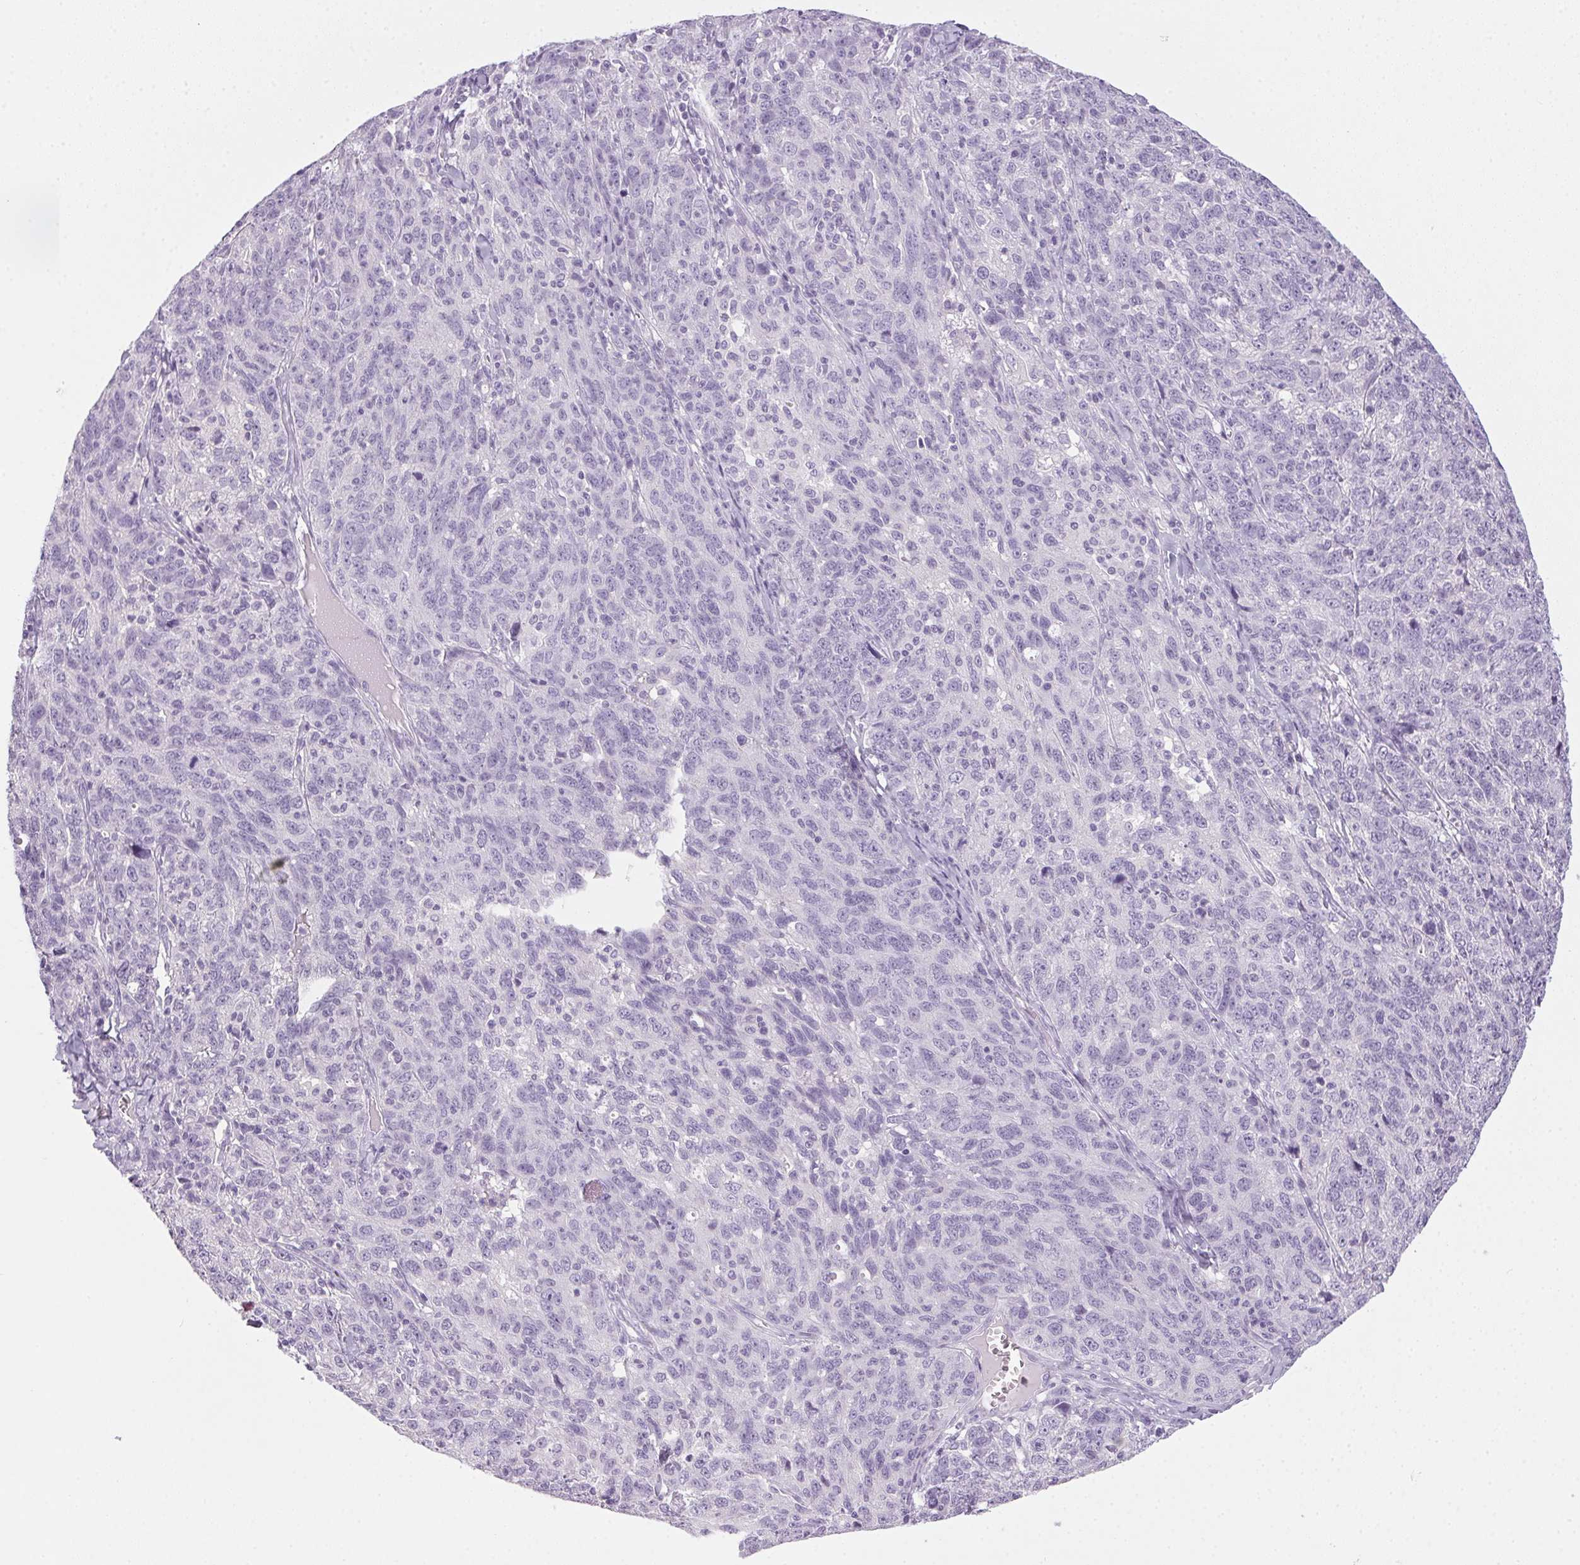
{"staining": {"intensity": "negative", "quantity": "none", "location": "none"}, "tissue": "ovarian cancer", "cell_type": "Tumor cells", "image_type": "cancer", "snomed": [{"axis": "morphology", "description": "Cystadenocarcinoma, serous, NOS"}, {"axis": "topography", "description": "Ovary"}], "caption": "DAB (3,3'-diaminobenzidine) immunohistochemical staining of human ovarian cancer demonstrates no significant expression in tumor cells.", "gene": "POPDC2", "patient": {"sex": "female", "age": 71}}